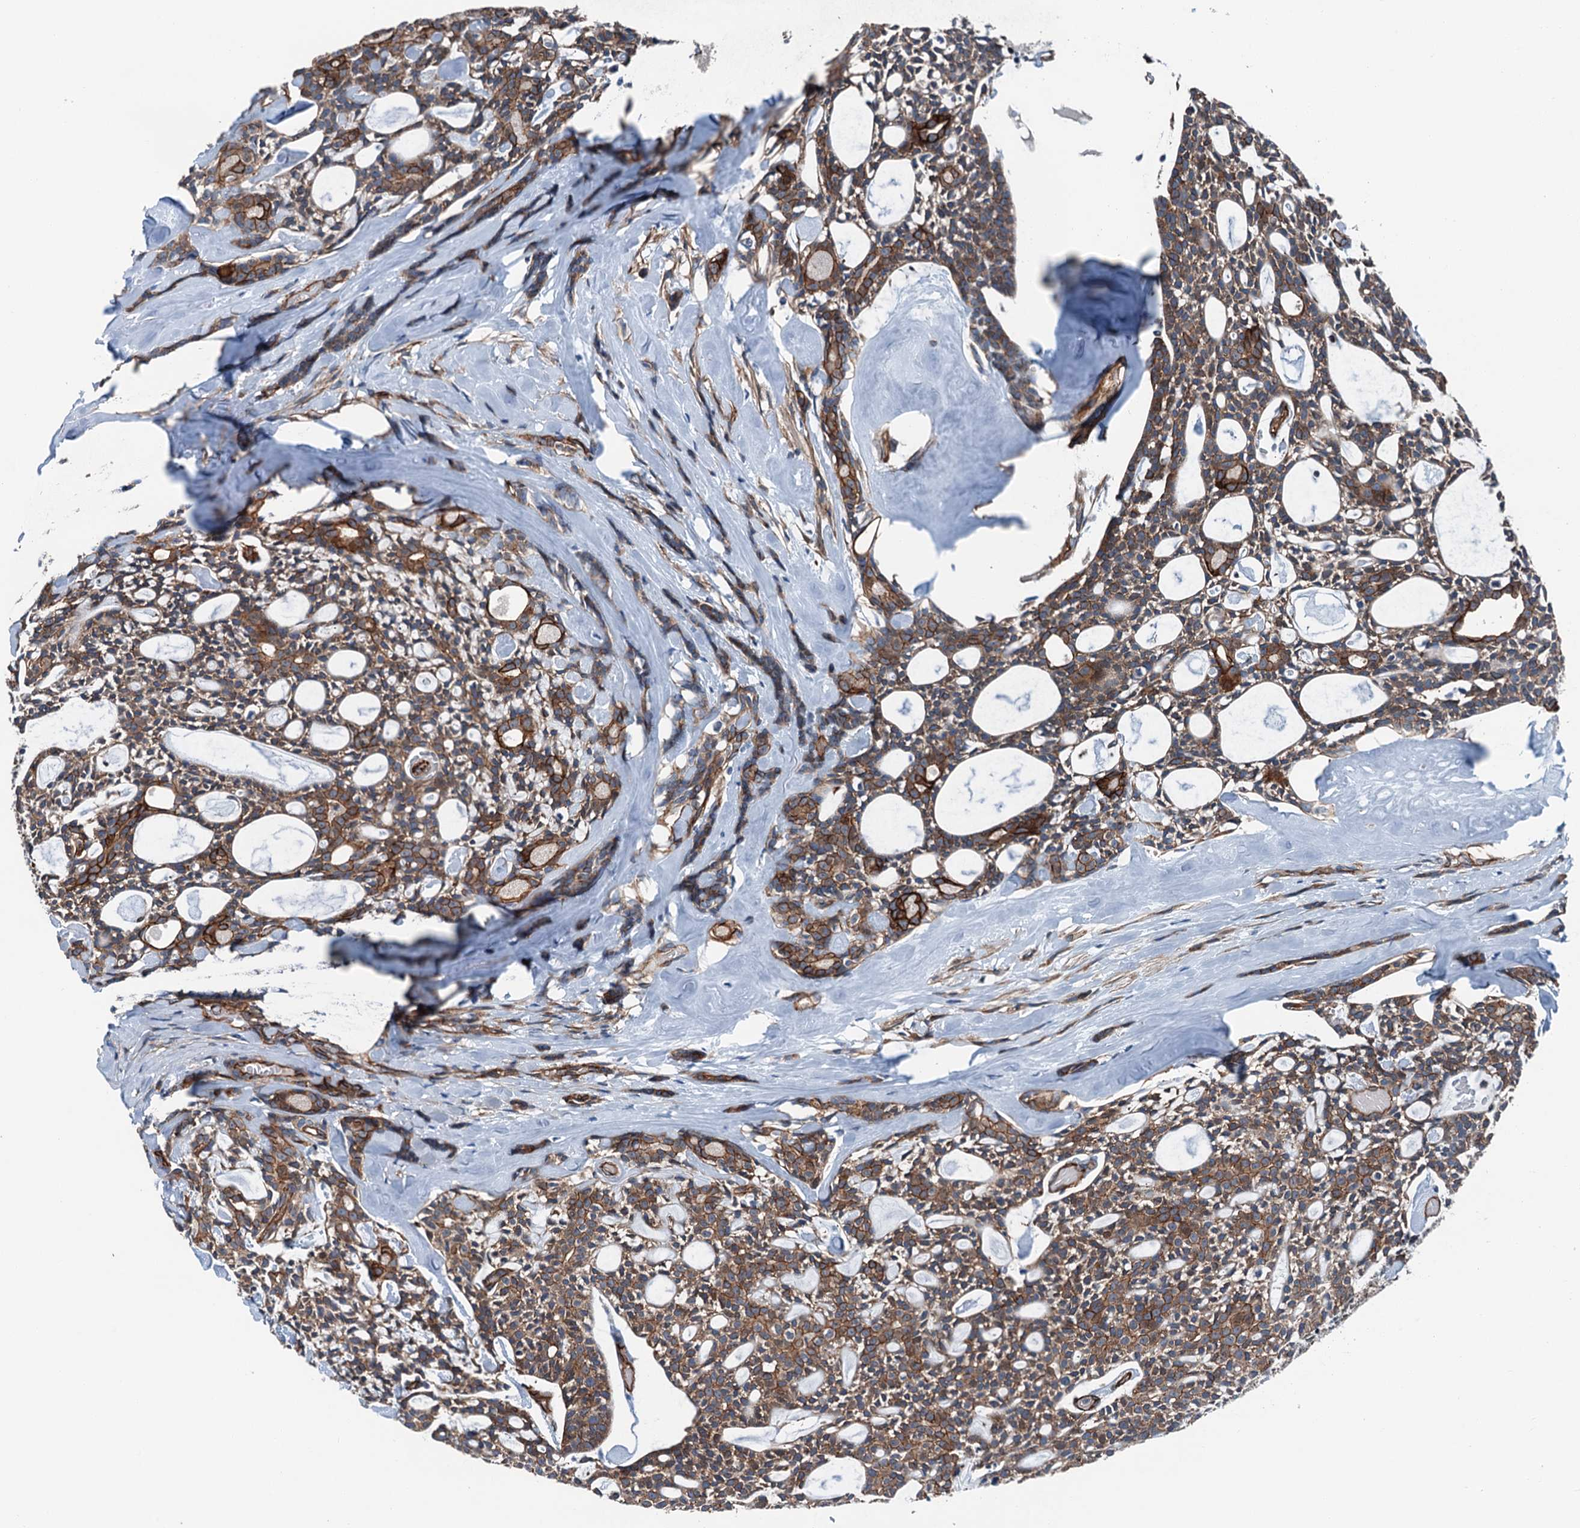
{"staining": {"intensity": "moderate", "quantity": ">75%", "location": "cytoplasmic/membranous"}, "tissue": "head and neck cancer", "cell_type": "Tumor cells", "image_type": "cancer", "snomed": [{"axis": "morphology", "description": "Adenocarcinoma, NOS"}, {"axis": "topography", "description": "Salivary gland"}, {"axis": "topography", "description": "Head-Neck"}], "caption": "A brown stain labels moderate cytoplasmic/membranous staining of a protein in adenocarcinoma (head and neck) tumor cells. The staining was performed using DAB (3,3'-diaminobenzidine) to visualize the protein expression in brown, while the nuclei were stained in blue with hematoxylin (Magnification: 20x).", "gene": "NMRAL1", "patient": {"sex": "male", "age": 55}}